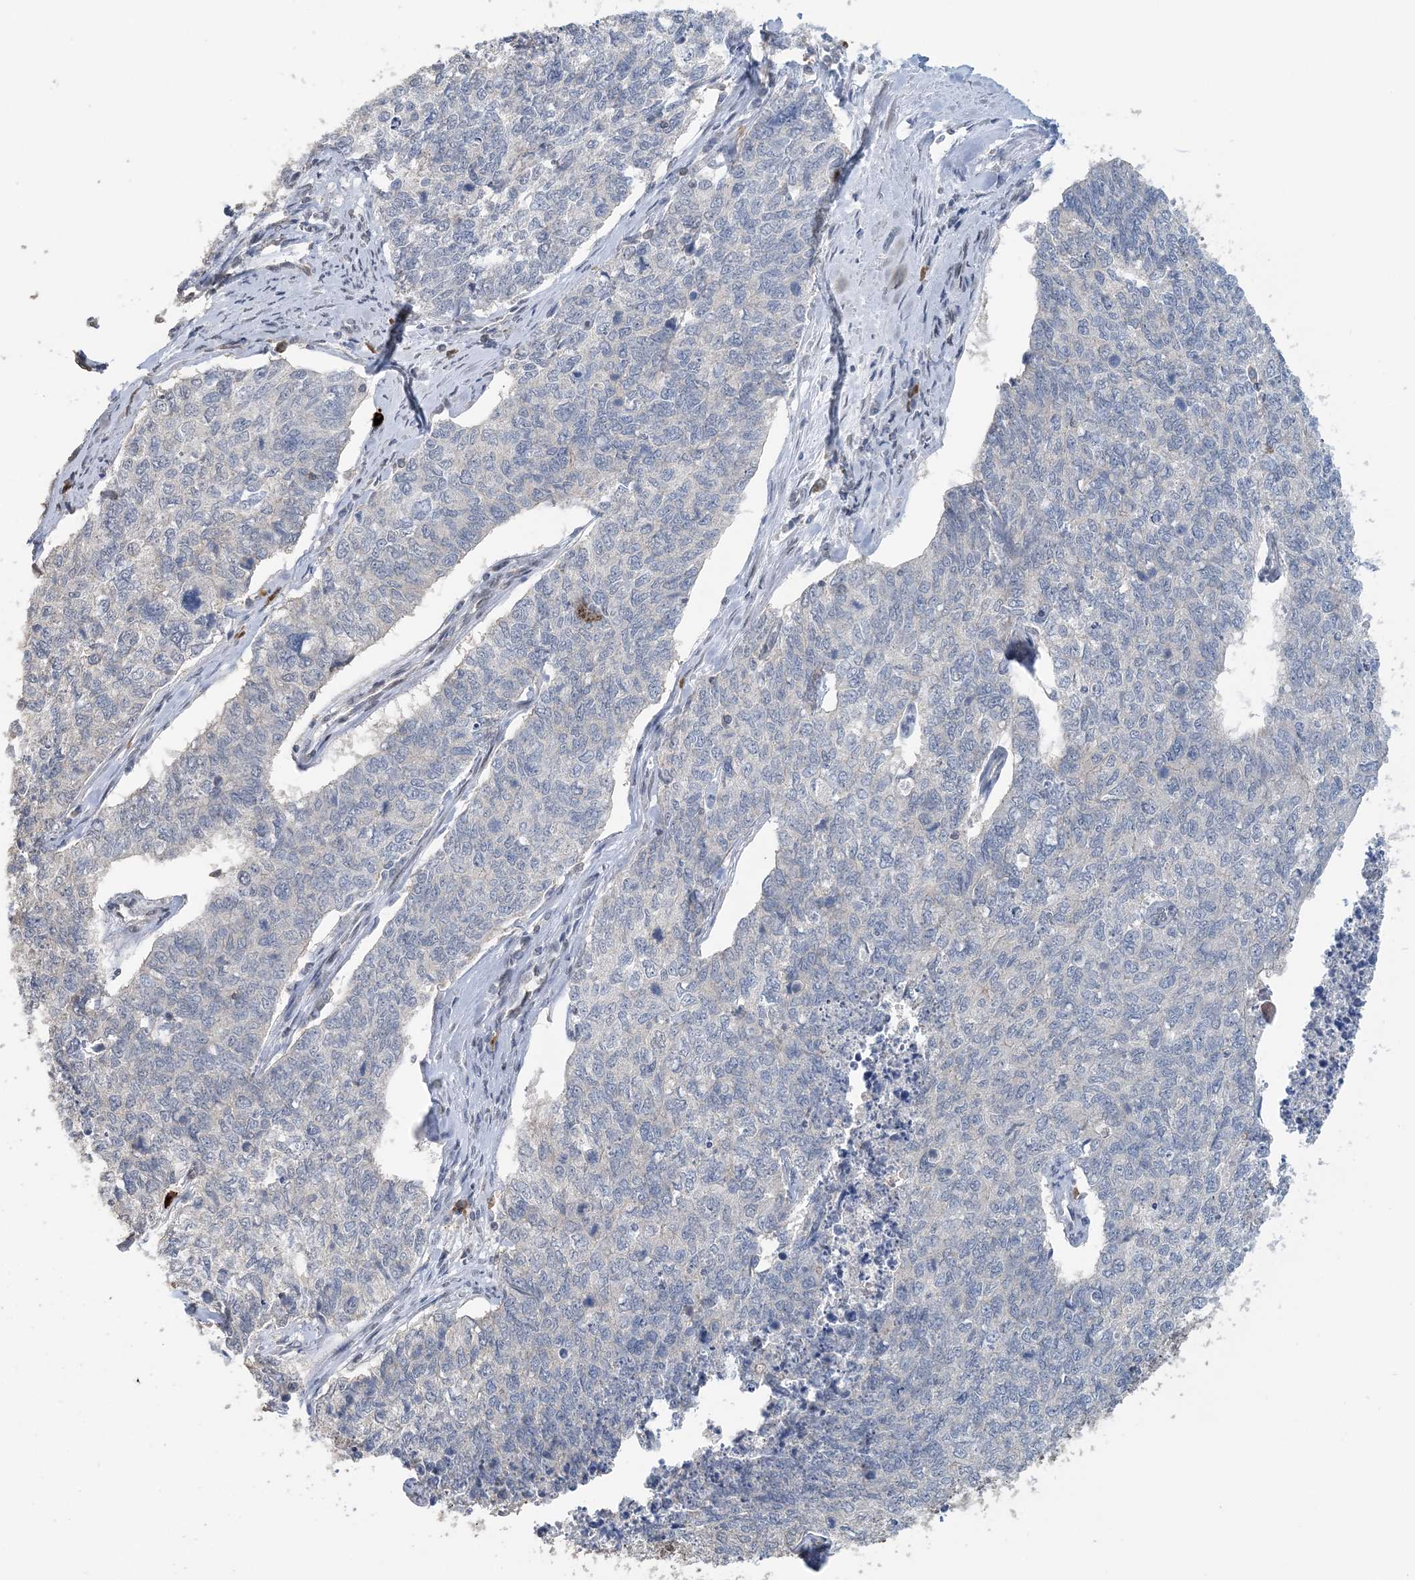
{"staining": {"intensity": "negative", "quantity": "none", "location": "none"}, "tissue": "cervical cancer", "cell_type": "Tumor cells", "image_type": "cancer", "snomed": [{"axis": "morphology", "description": "Squamous cell carcinoma, NOS"}, {"axis": "topography", "description": "Cervix"}], "caption": "An IHC photomicrograph of cervical squamous cell carcinoma is shown. There is no staining in tumor cells of cervical squamous cell carcinoma.", "gene": "FAM110A", "patient": {"sex": "female", "age": 63}}